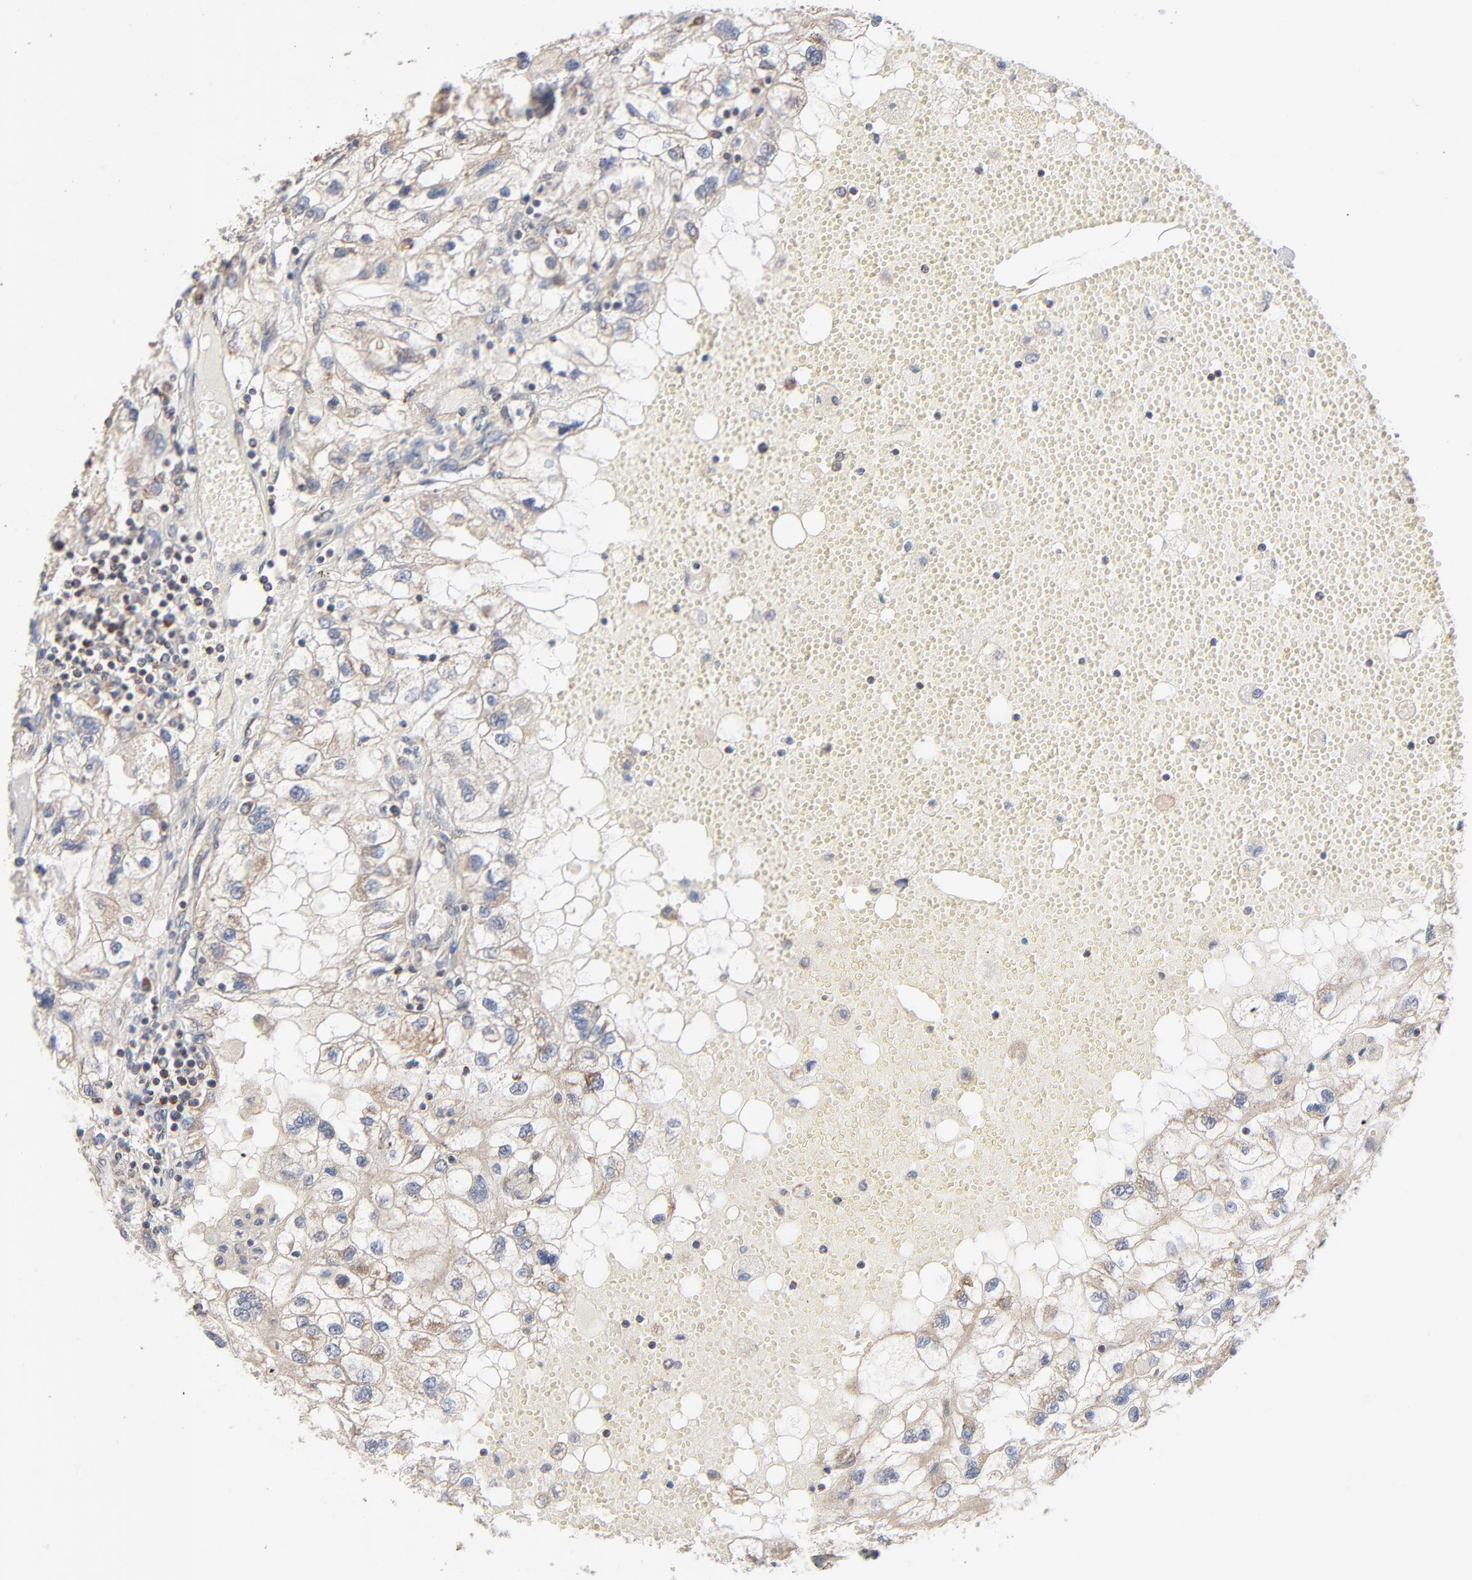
{"staining": {"intensity": "strong", "quantity": "25%-75%", "location": "cytoplasmic/membranous"}, "tissue": "renal cancer", "cell_type": "Tumor cells", "image_type": "cancer", "snomed": [{"axis": "morphology", "description": "Normal tissue, NOS"}, {"axis": "morphology", "description": "Adenocarcinoma, NOS"}, {"axis": "topography", "description": "Kidney"}], "caption": "A photomicrograph showing strong cytoplasmic/membranous expression in approximately 25%-75% of tumor cells in adenocarcinoma (renal), as visualized by brown immunohistochemical staining.", "gene": "ABLIM3", "patient": {"sex": "male", "age": 71}}